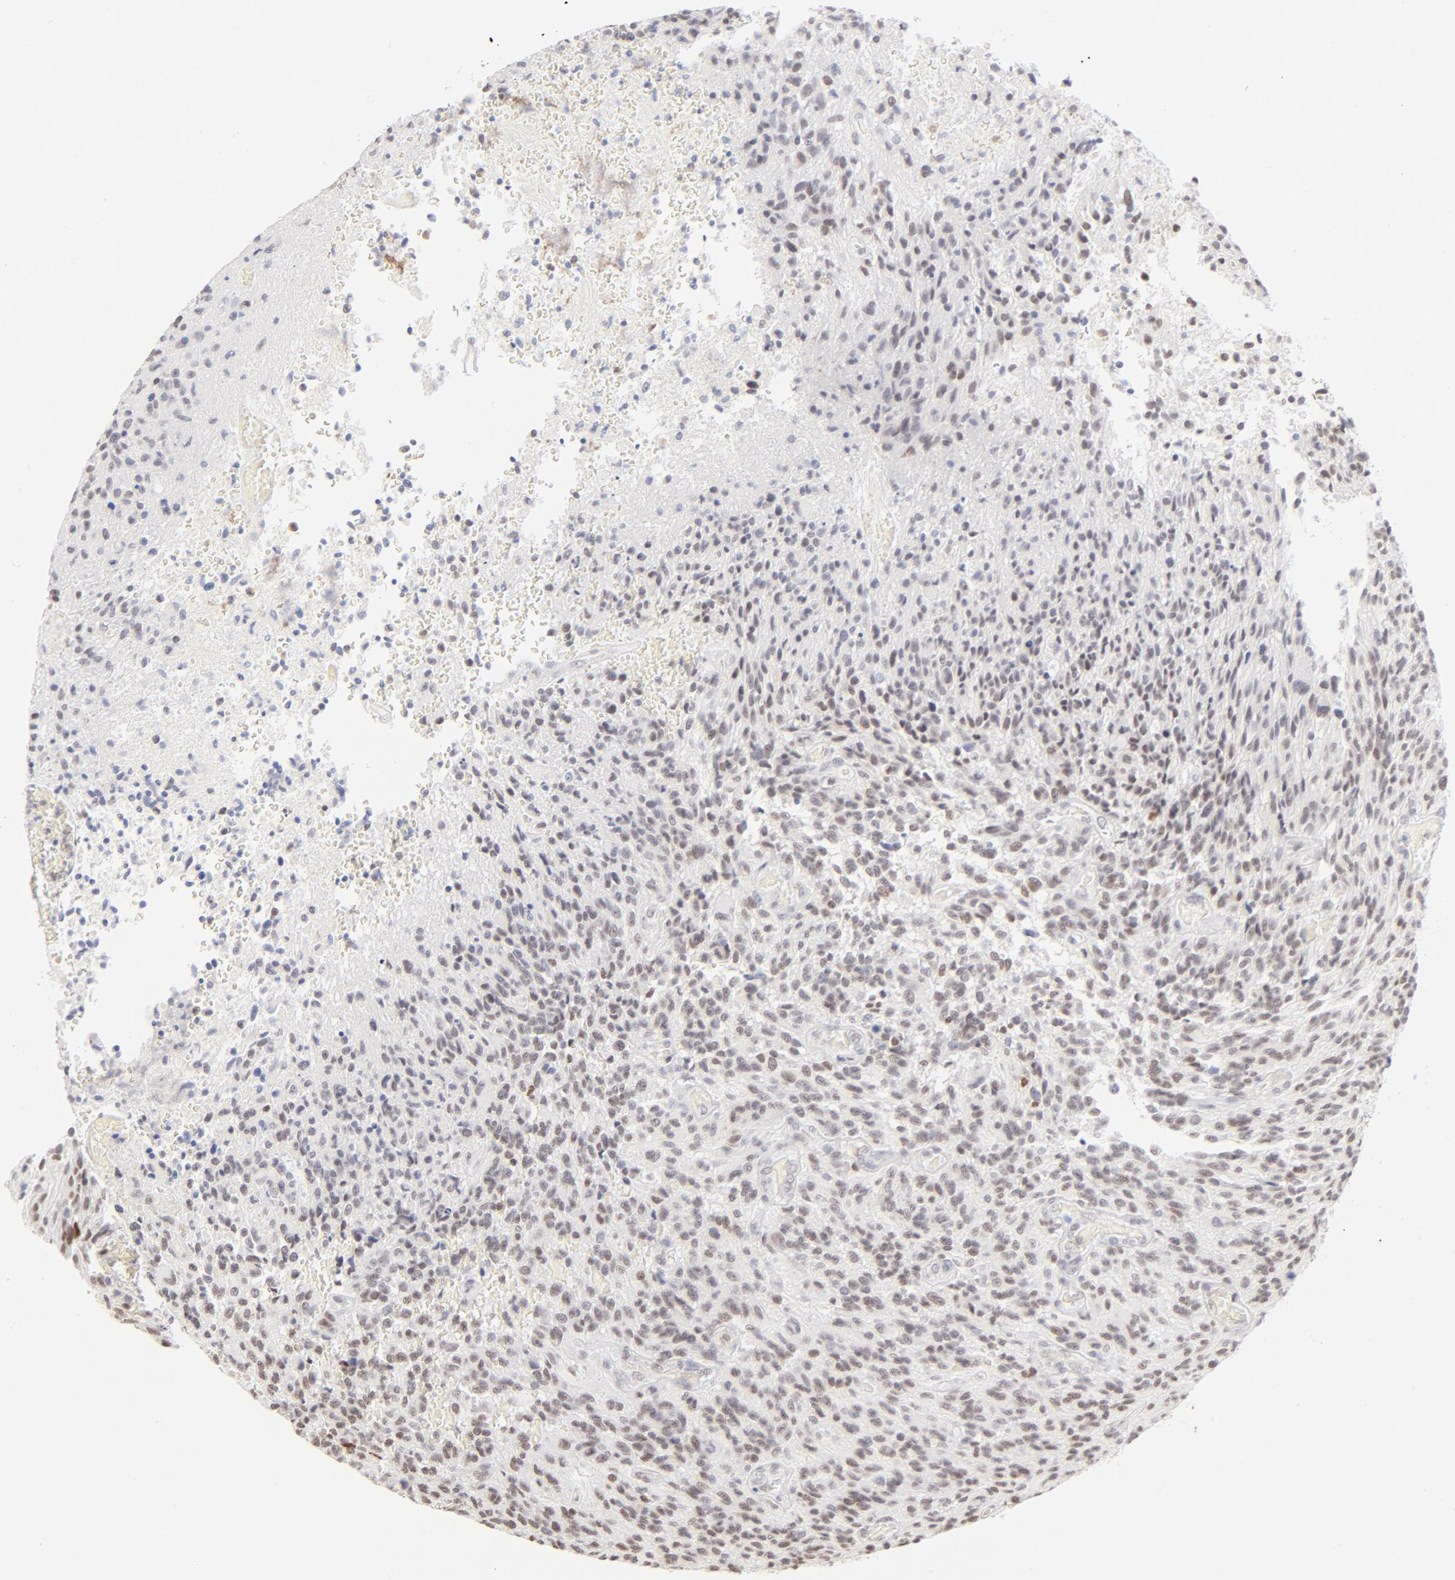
{"staining": {"intensity": "weak", "quantity": "25%-75%", "location": "nuclear"}, "tissue": "glioma", "cell_type": "Tumor cells", "image_type": "cancer", "snomed": [{"axis": "morphology", "description": "Normal tissue, NOS"}, {"axis": "morphology", "description": "Glioma, malignant, High grade"}, {"axis": "topography", "description": "Cerebral cortex"}], "caption": "An immunohistochemistry image of neoplastic tissue is shown. Protein staining in brown shows weak nuclear positivity in glioma within tumor cells.", "gene": "PBX1", "patient": {"sex": "male", "age": 56}}